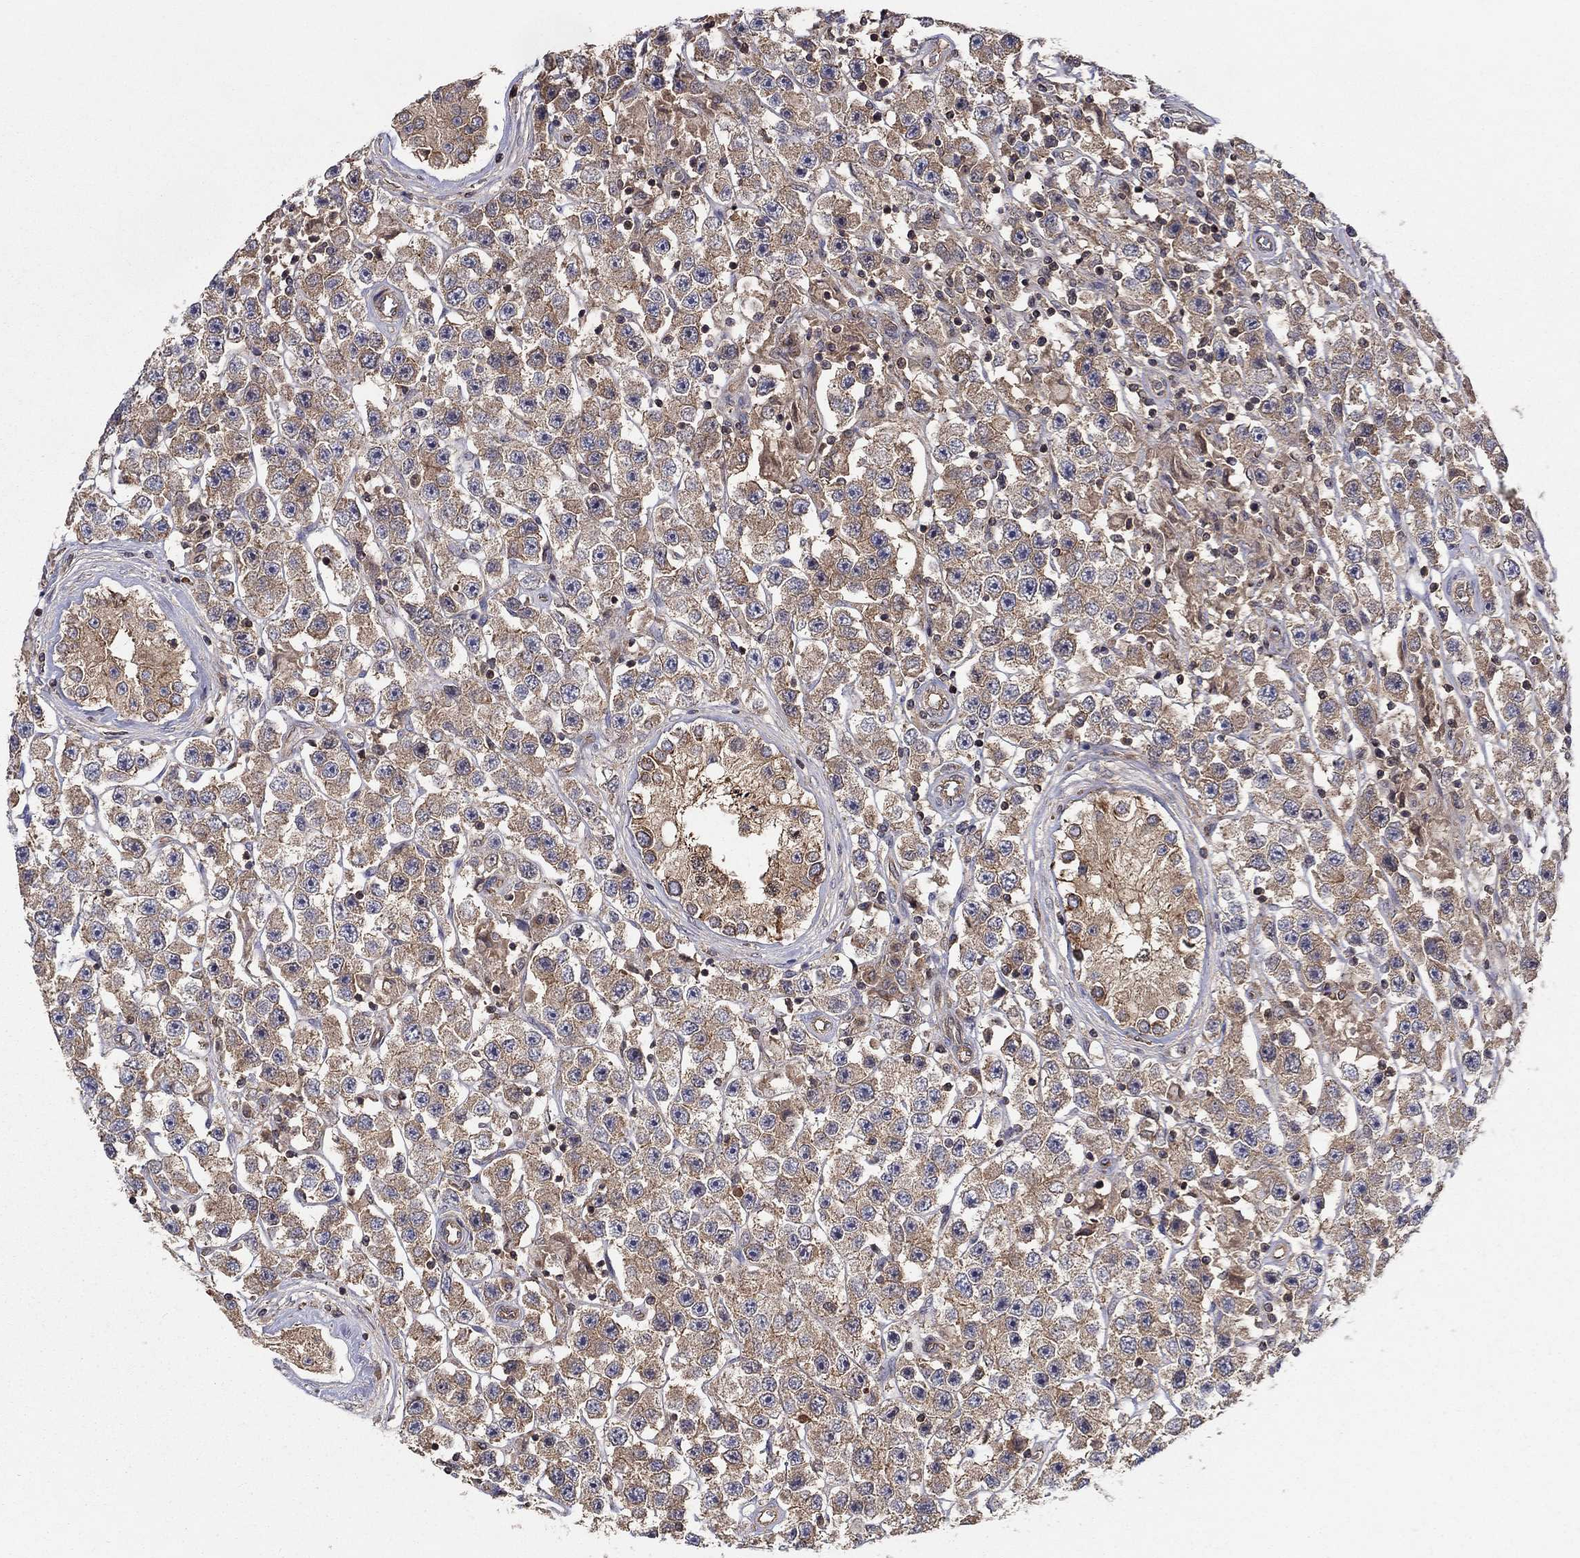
{"staining": {"intensity": "weak", "quantity": ">75%", "location": "cytoplasmic/membranous"}, "tissue": "testis cancer", "cell_type": "Tumor cells", "image_type": "cancer", "snomed": [{"axis": "morphology", "description": "Seminoma, NOS"}, {"axis": "topography", "description": "Testis"}], "caption": "Weak cytoplasmic/membranous protein positivity is appreciated in approximately >75% of tumor cells in testis seminoma.", "gene": "BMERB1", "patient": {"sex": "male", "age": 45}}